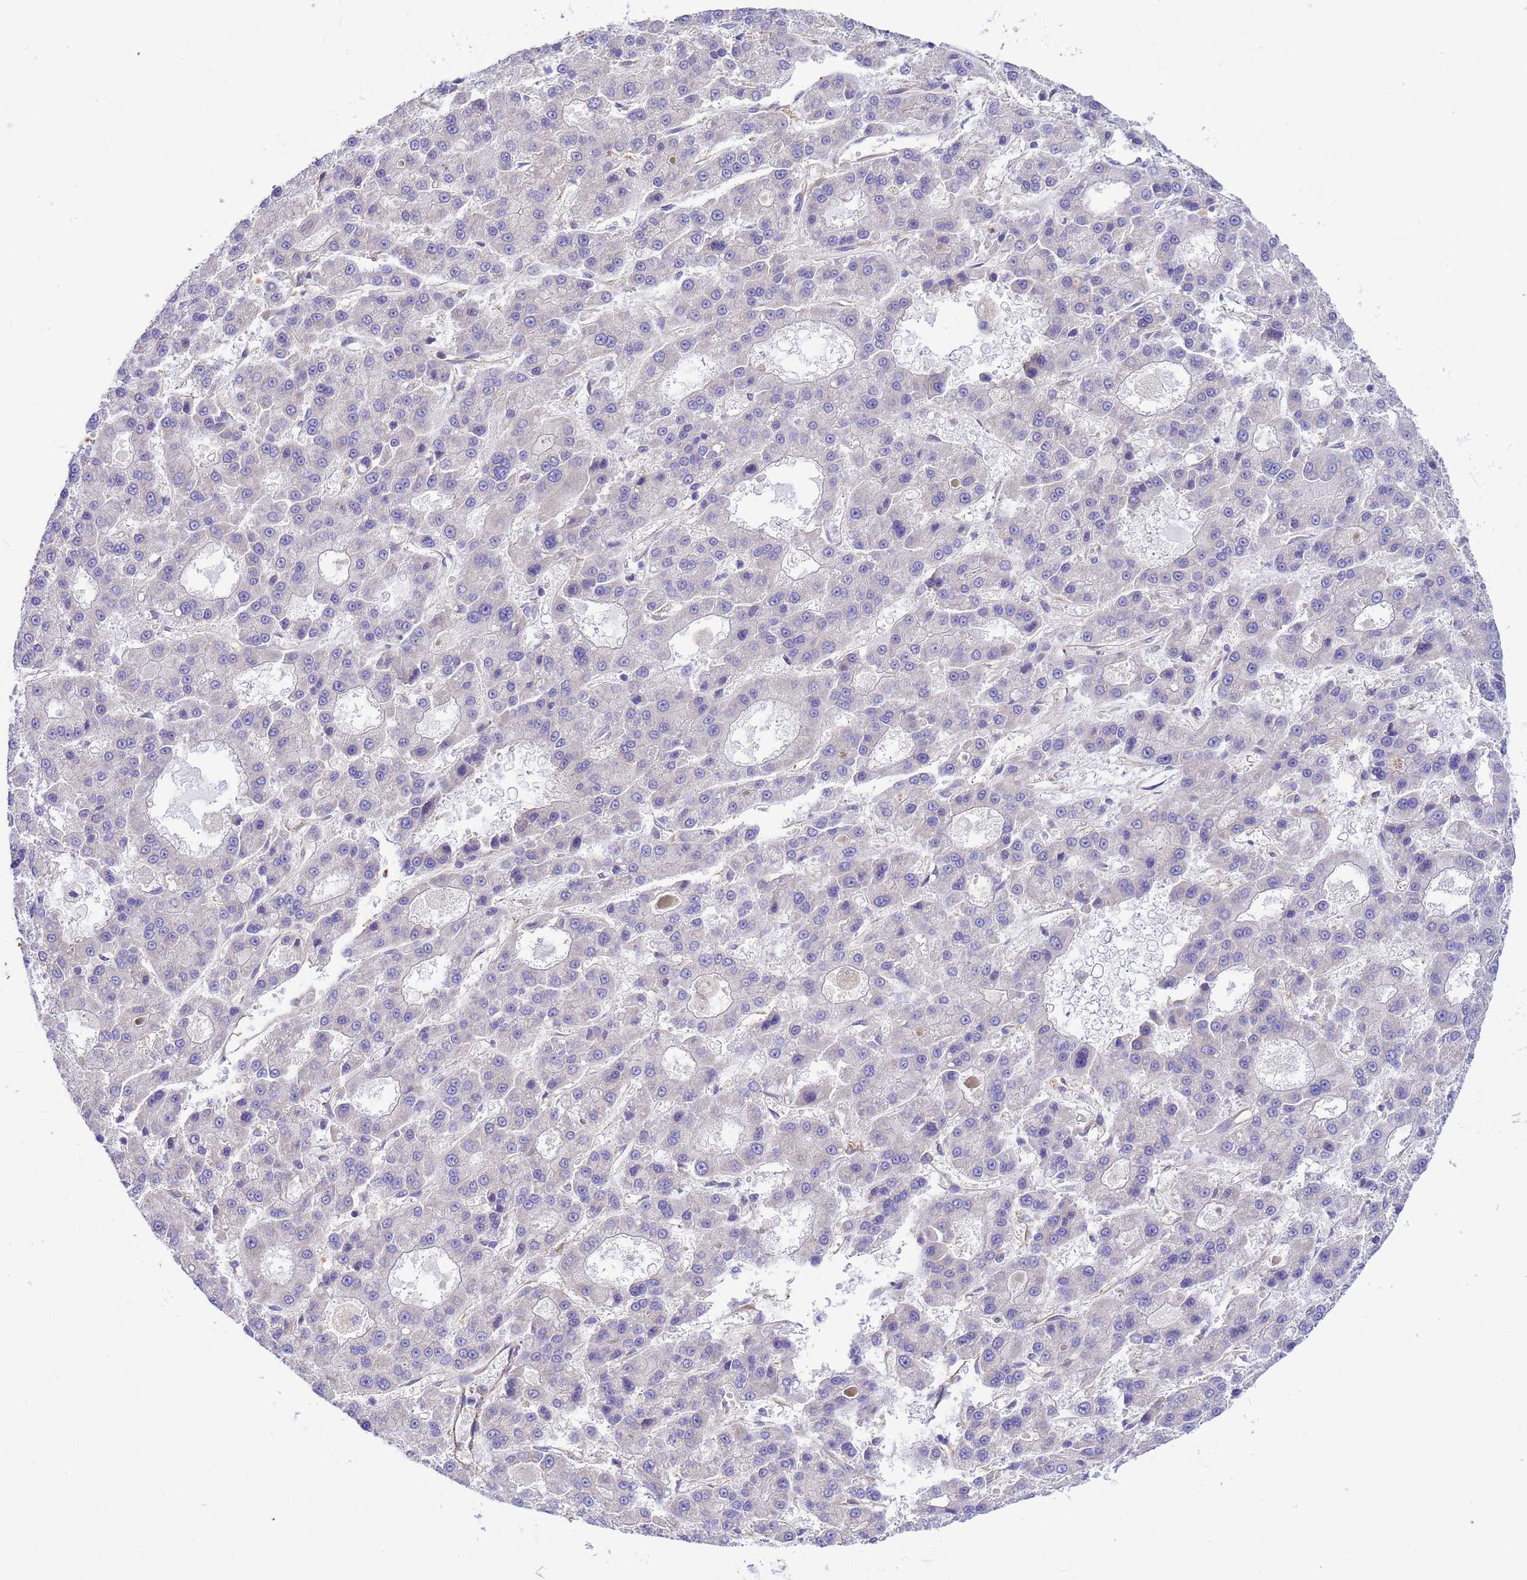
{"staining": {"intensity": "negative", "quantity": "none", "location": "none"}, "tissue": "liver cancer", "cell_type": "Tumor cells", "image_type": "cancer", "snomed": [{"axis": "morphology", "description": "Carcinoma, Hepatocellular, NOS"}, {"axis": "topography", "description": "Liver"}], "caption": "The IHC photomicrograph has no significant positivity in tumor cells of hepatocellular carcinoma (liver) tissue.", "gene": "TUBB1", "patient": {"sex": "male", "age": 70}}